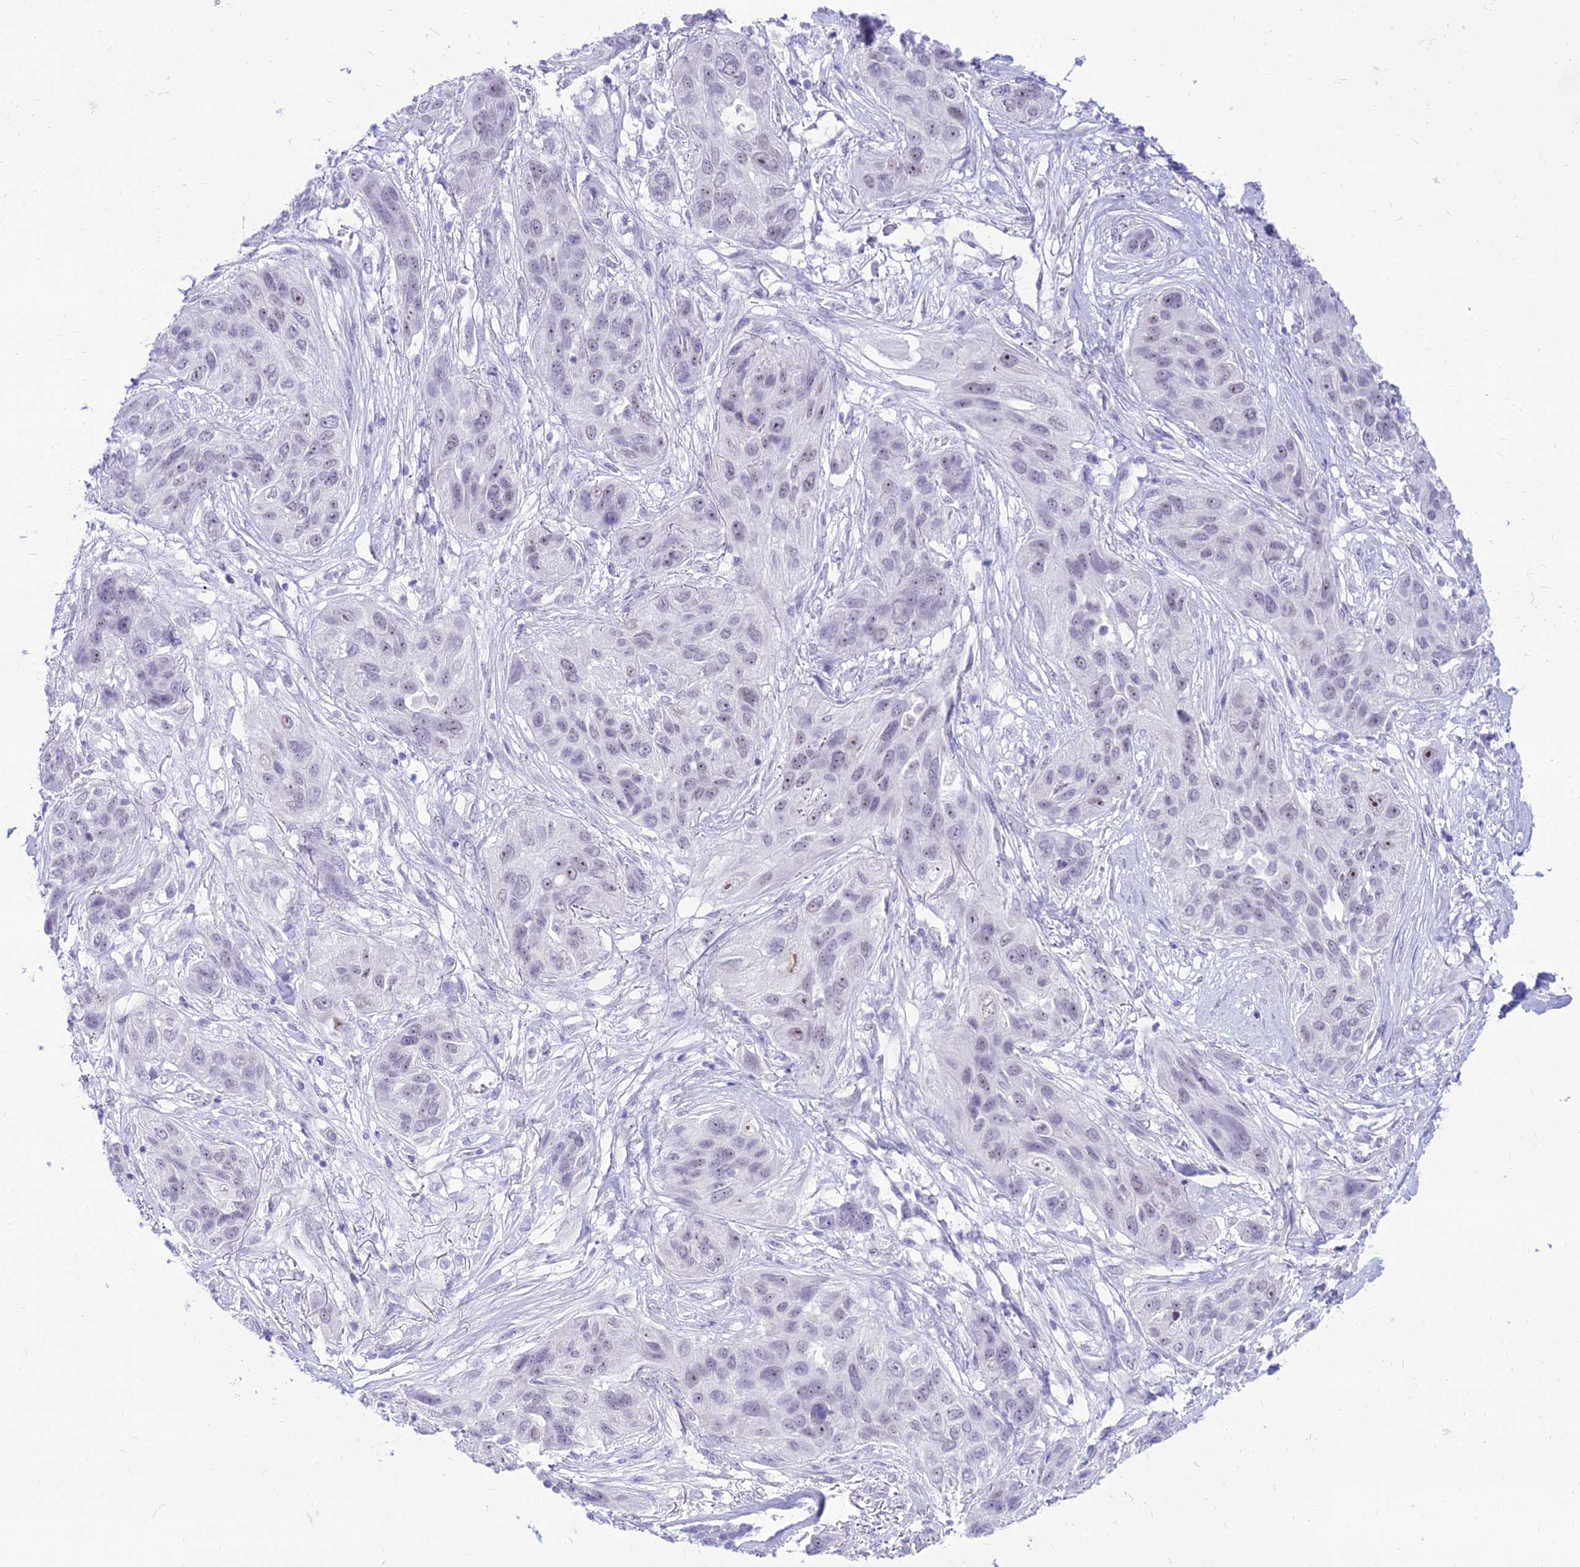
{"staining": {"intensity": "weak", "quantity": "<25%", "location": "nuclear"}, "tissue": "lung cancer", "cell_type": "Tumor cells", "image_type": "cancer", "snomed": [{"axis": "morphology", "description": "Squamous cell carcinoma, NOS"}, {"axis": "topography", "description": "Lung"}], "caption": "High magnification brightfield microscopy of lung cancer (squamous cell carcinoma) stained with DAB (brown) and counterstained with hematoxylin (blue): tumor cells show no significant positivity. The staining is performed using DAB (3,3'-diaminobenzidine) brown chromogen with nuclei counter-stained in using hematoxylin.", "gene": "DHX40", "patient": {"sex": "female", "age": 70}}